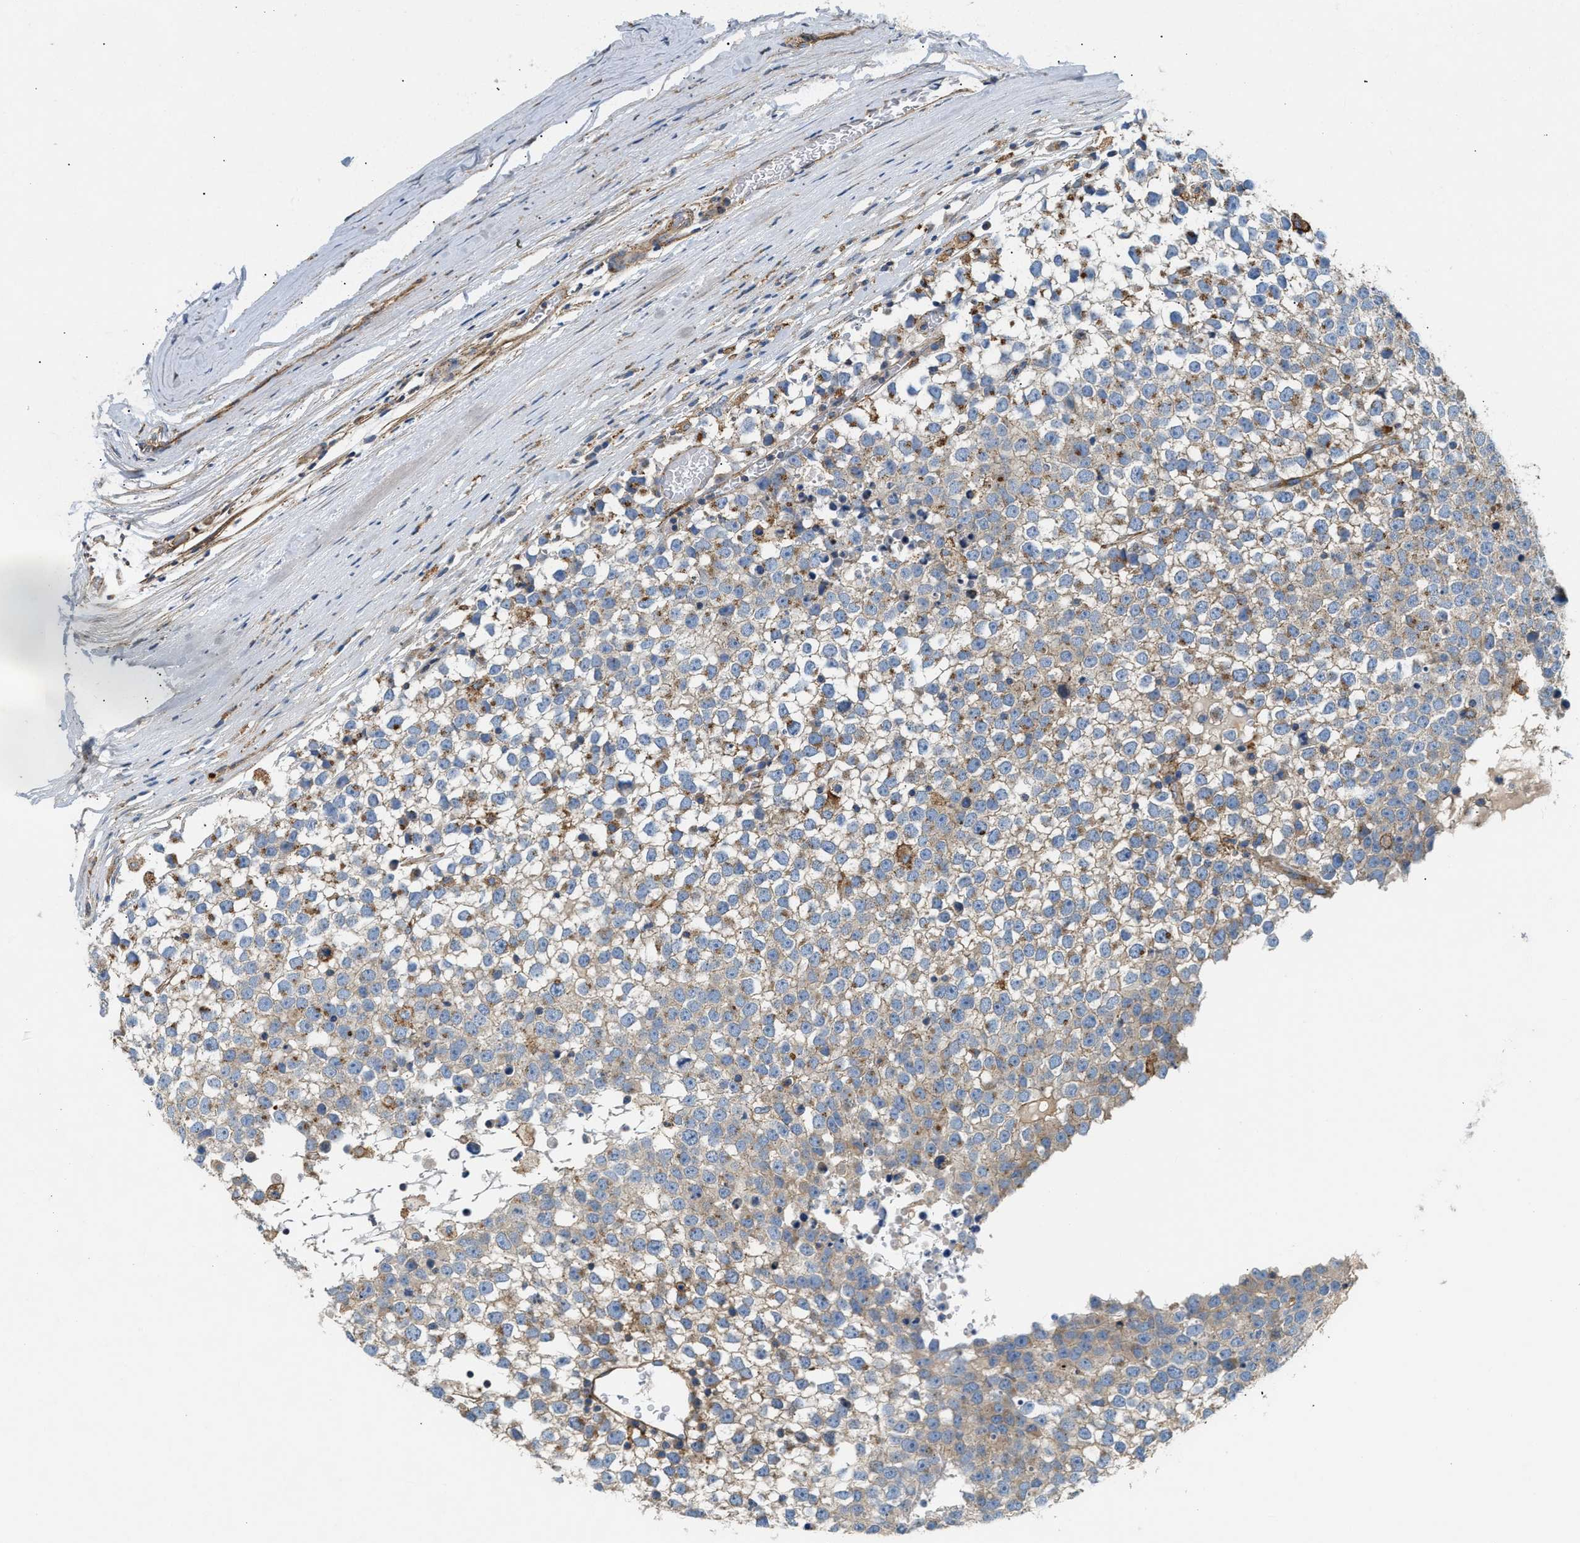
{"staining": {"intensity": "negative", "quantity": "none", "location": "none"}, "tissue": "testis cancer", "cell_type": "Tumor cells", "image_type": "cancer", "snomed": [{"axis": "morphology", "description": "Seminoma, NOS"}, {"axis": "topography", "description": "Testis"}], "caption": "There is no significant expression in tumor cells of testis cancer.", "gene": "NSUN7", "patient": {"sex": "male", "age": 65}}